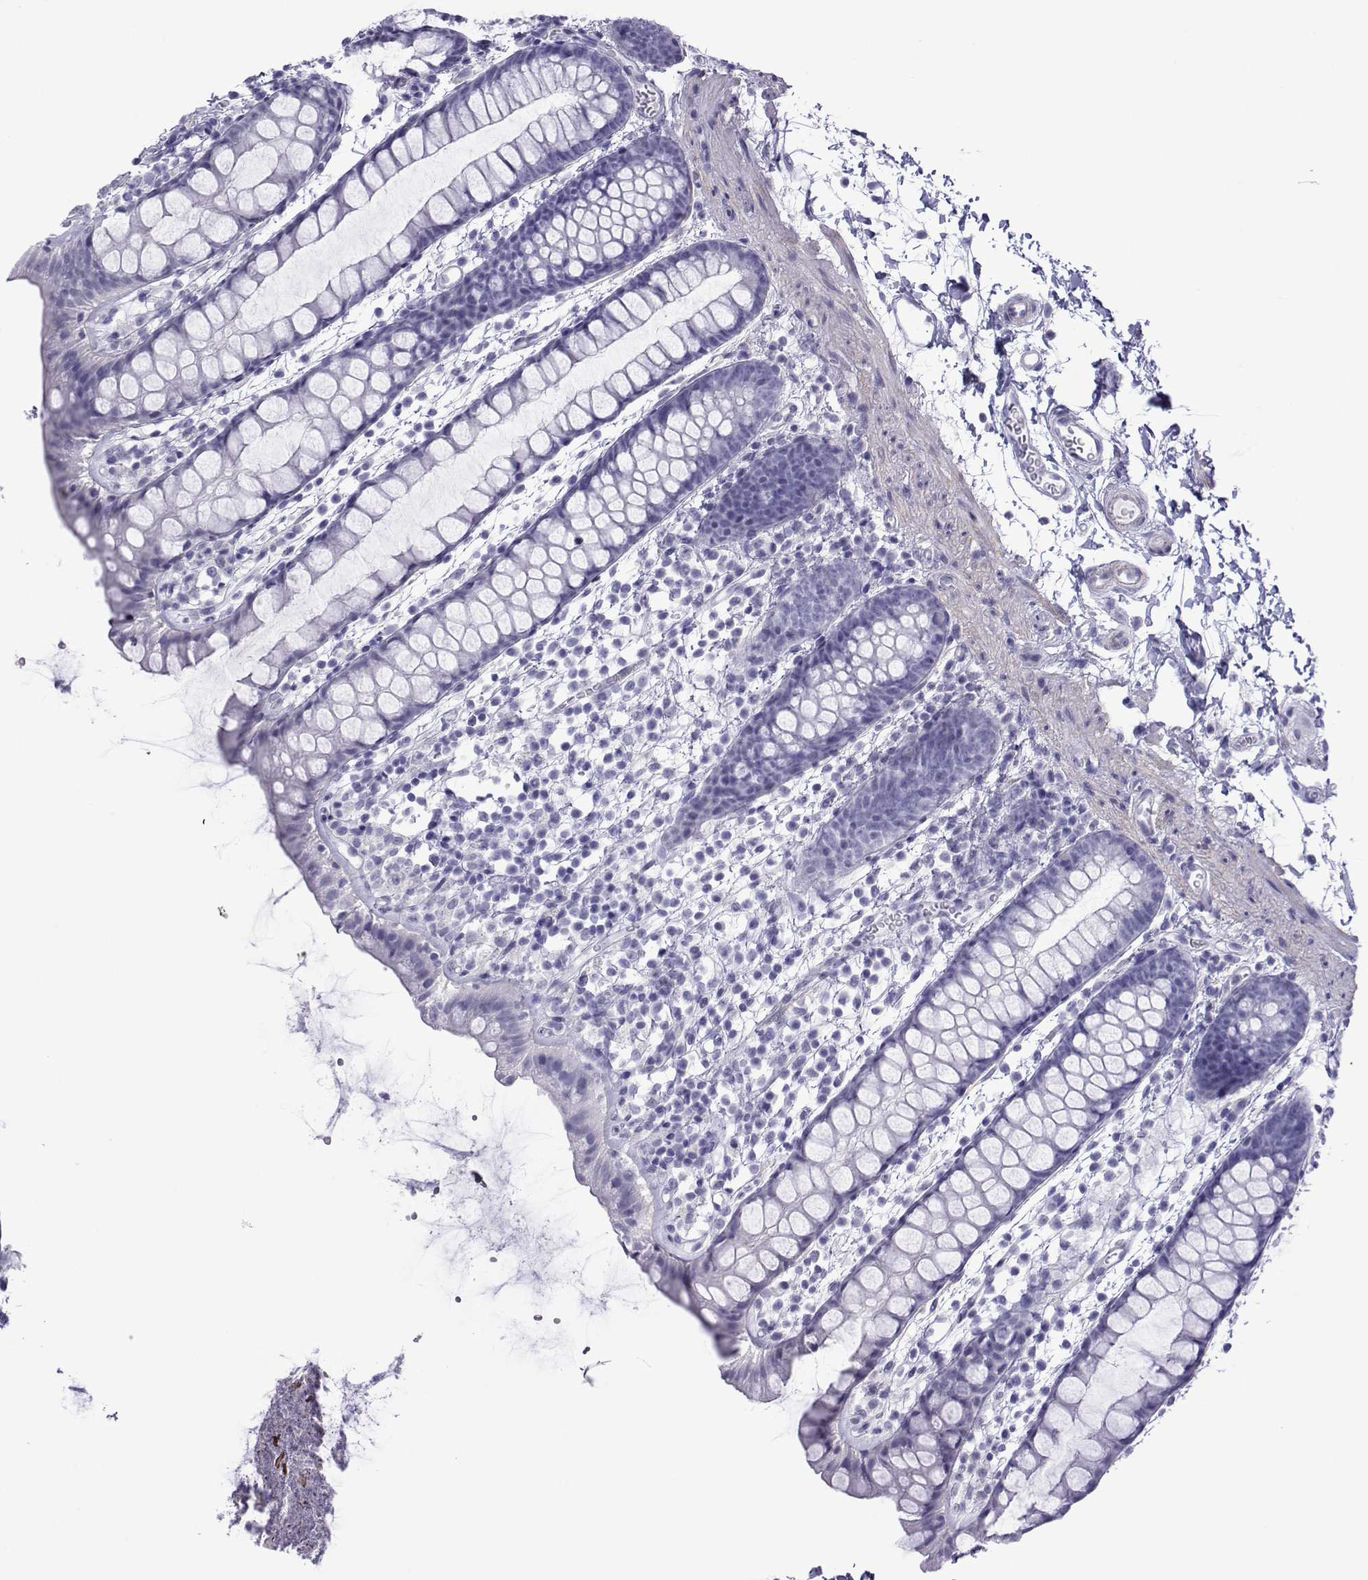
{"staining": {"intensity": "negative", "quantity": "none", "location": "none"}, "tissue": "rectum", "cell_type": "Glandular cells", "image_type": "normal", "snomed": [{"axis": "morphology", "description": "Normal tissue, NOS"}, {"axis": "topography", "description": "Rectum"}], "caption": "High magnification brightfield microscopy of unremarkable rectum stained with DAB (3,3'-diaminobenzidine) (brown) and counterstained with hematoxylin (blue): glandular cells show no significant staining. The staining is performed using DAB (3,3'-diaminobenzidine) brown chromogen with nuclei counter-stained in using hematoxylin.", "gene": "SPANXA1", "patient": {"sex": "male", "age": 57}}